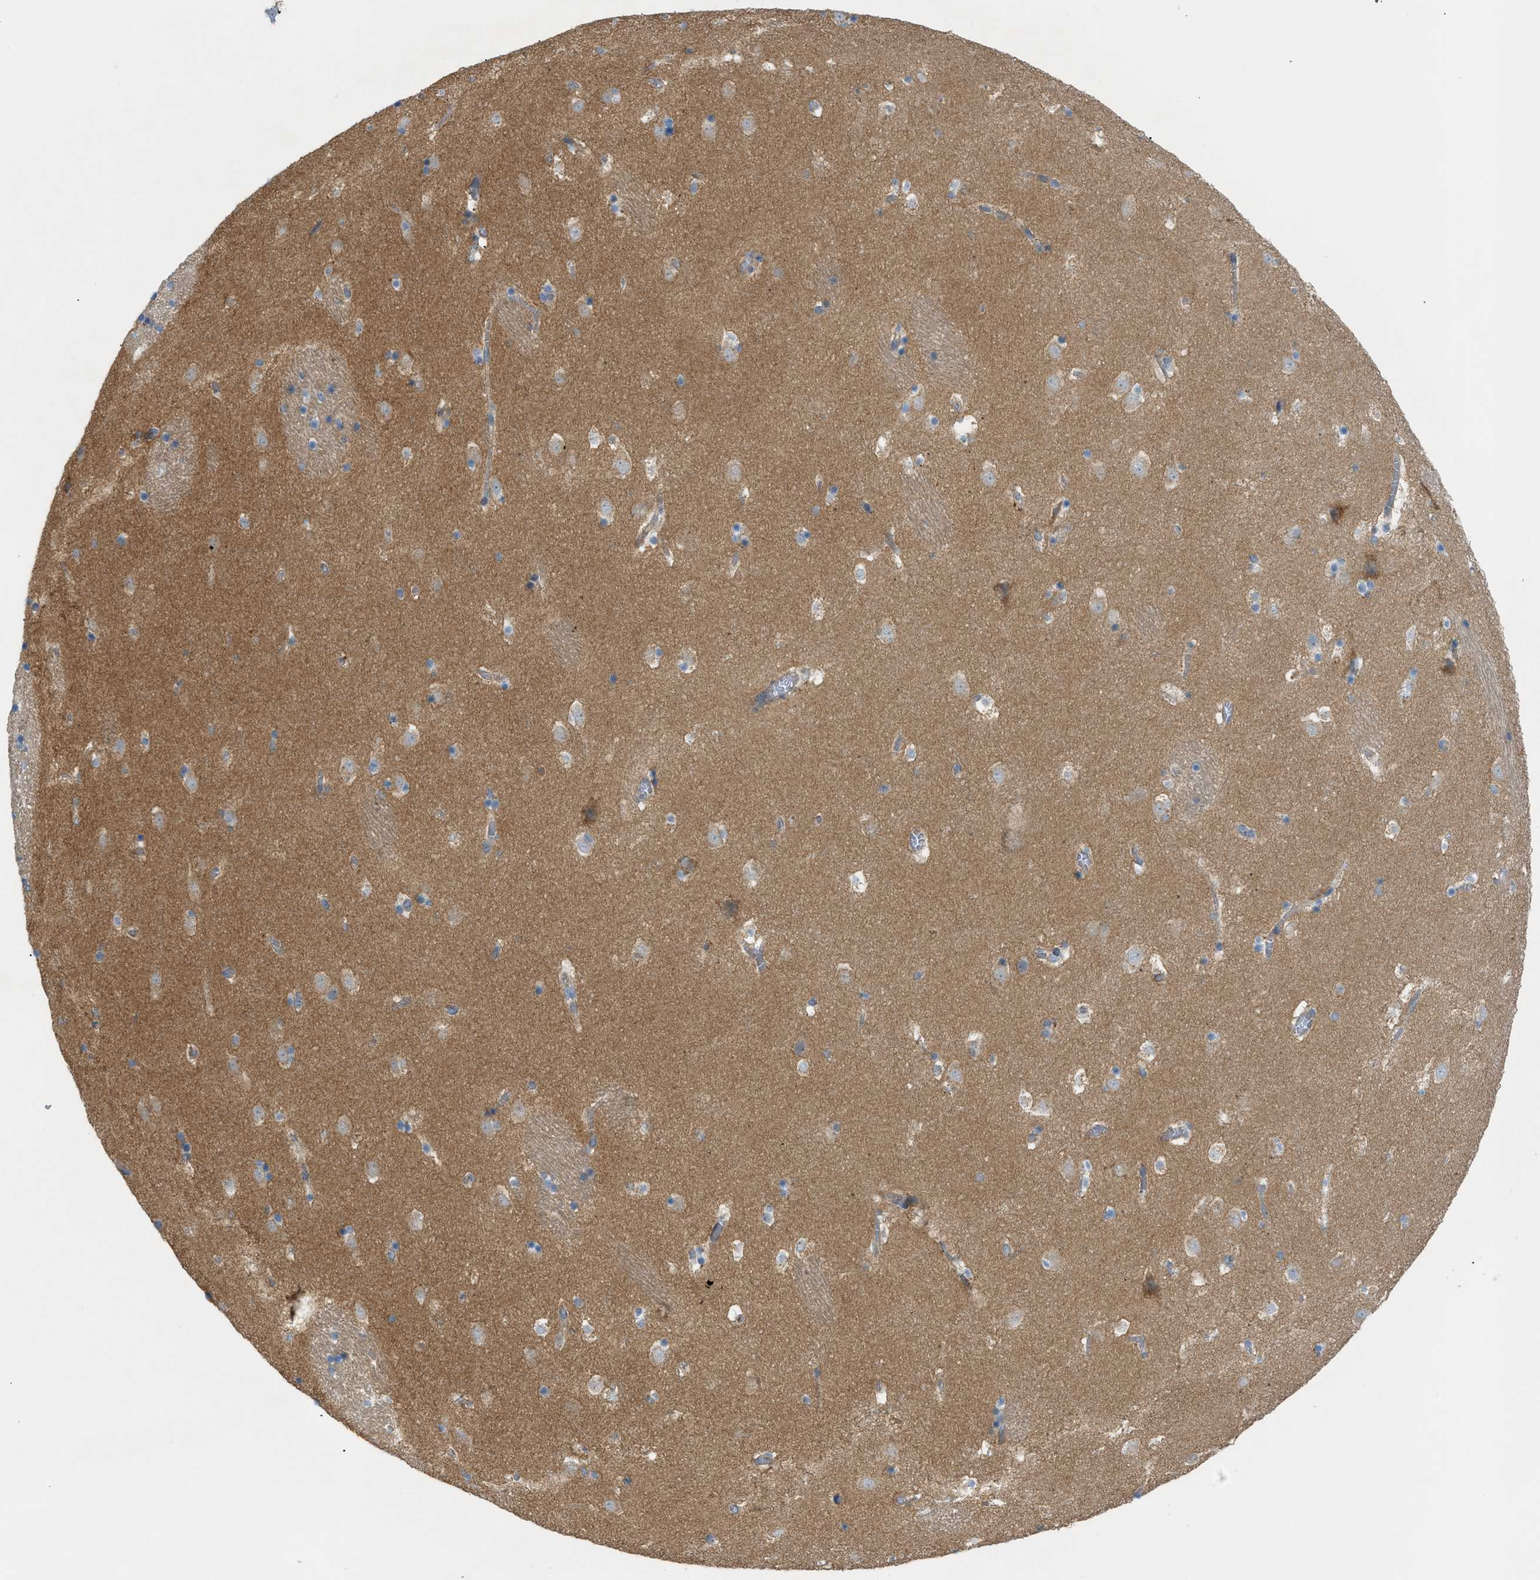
{"staining": {"intensity": "weak", "quantity": "<25%", "location": "cytoplasmic/membranous"}, "tissue": "caudate", "cell_type": "Glial cells", "image_type": "normal", "snomed": [{"axis": "morphology", "description": "Normal tissue, NOS"}, {"axis": "topography", "description": "Lateral ventricle wall"}], "caption": "Immunohistochemistry image of normal caudate stained for a protein (brown), which reveals no positivity in glial cells.", "gene": "GRK6", "patient": {"sex": "male", "age": 45}}